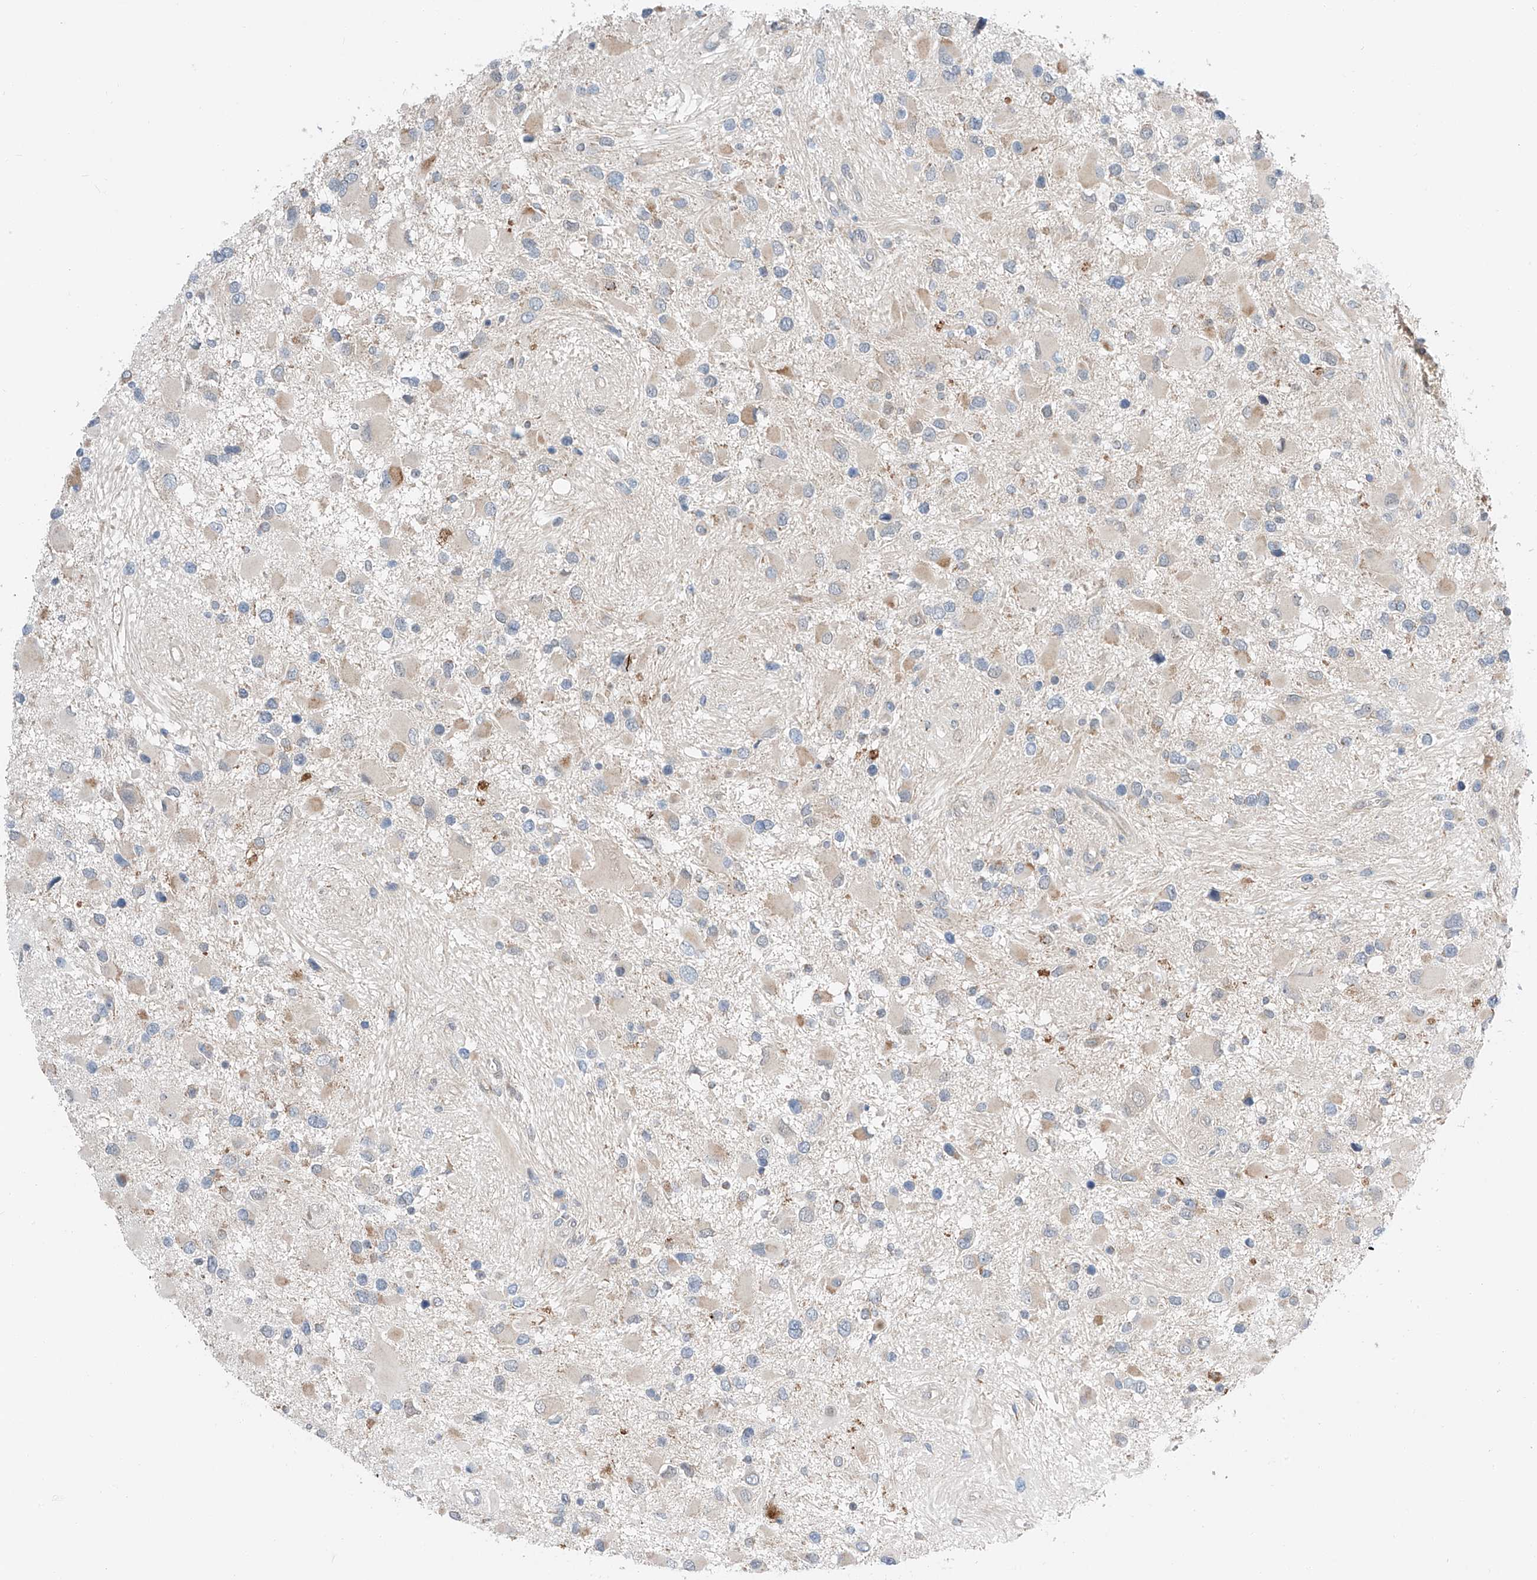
{"staining": {"intensity": "negative", "quantity": "none", "location": "none"}, "tissue": "glioma", "cell_type": "Tumor cells", "image_type": "cancer", "snomed": [{"axis": "morphology", "description": "Glioma, malignant, High grade"}, {"axis": "topography", "description": "Brain"}], "caption": "IHC of high-grade glioma (malignant) displays no positivity in tumor cells.", "gene": "CLDND1", "patient": {"sex": "male", "age": 53}}